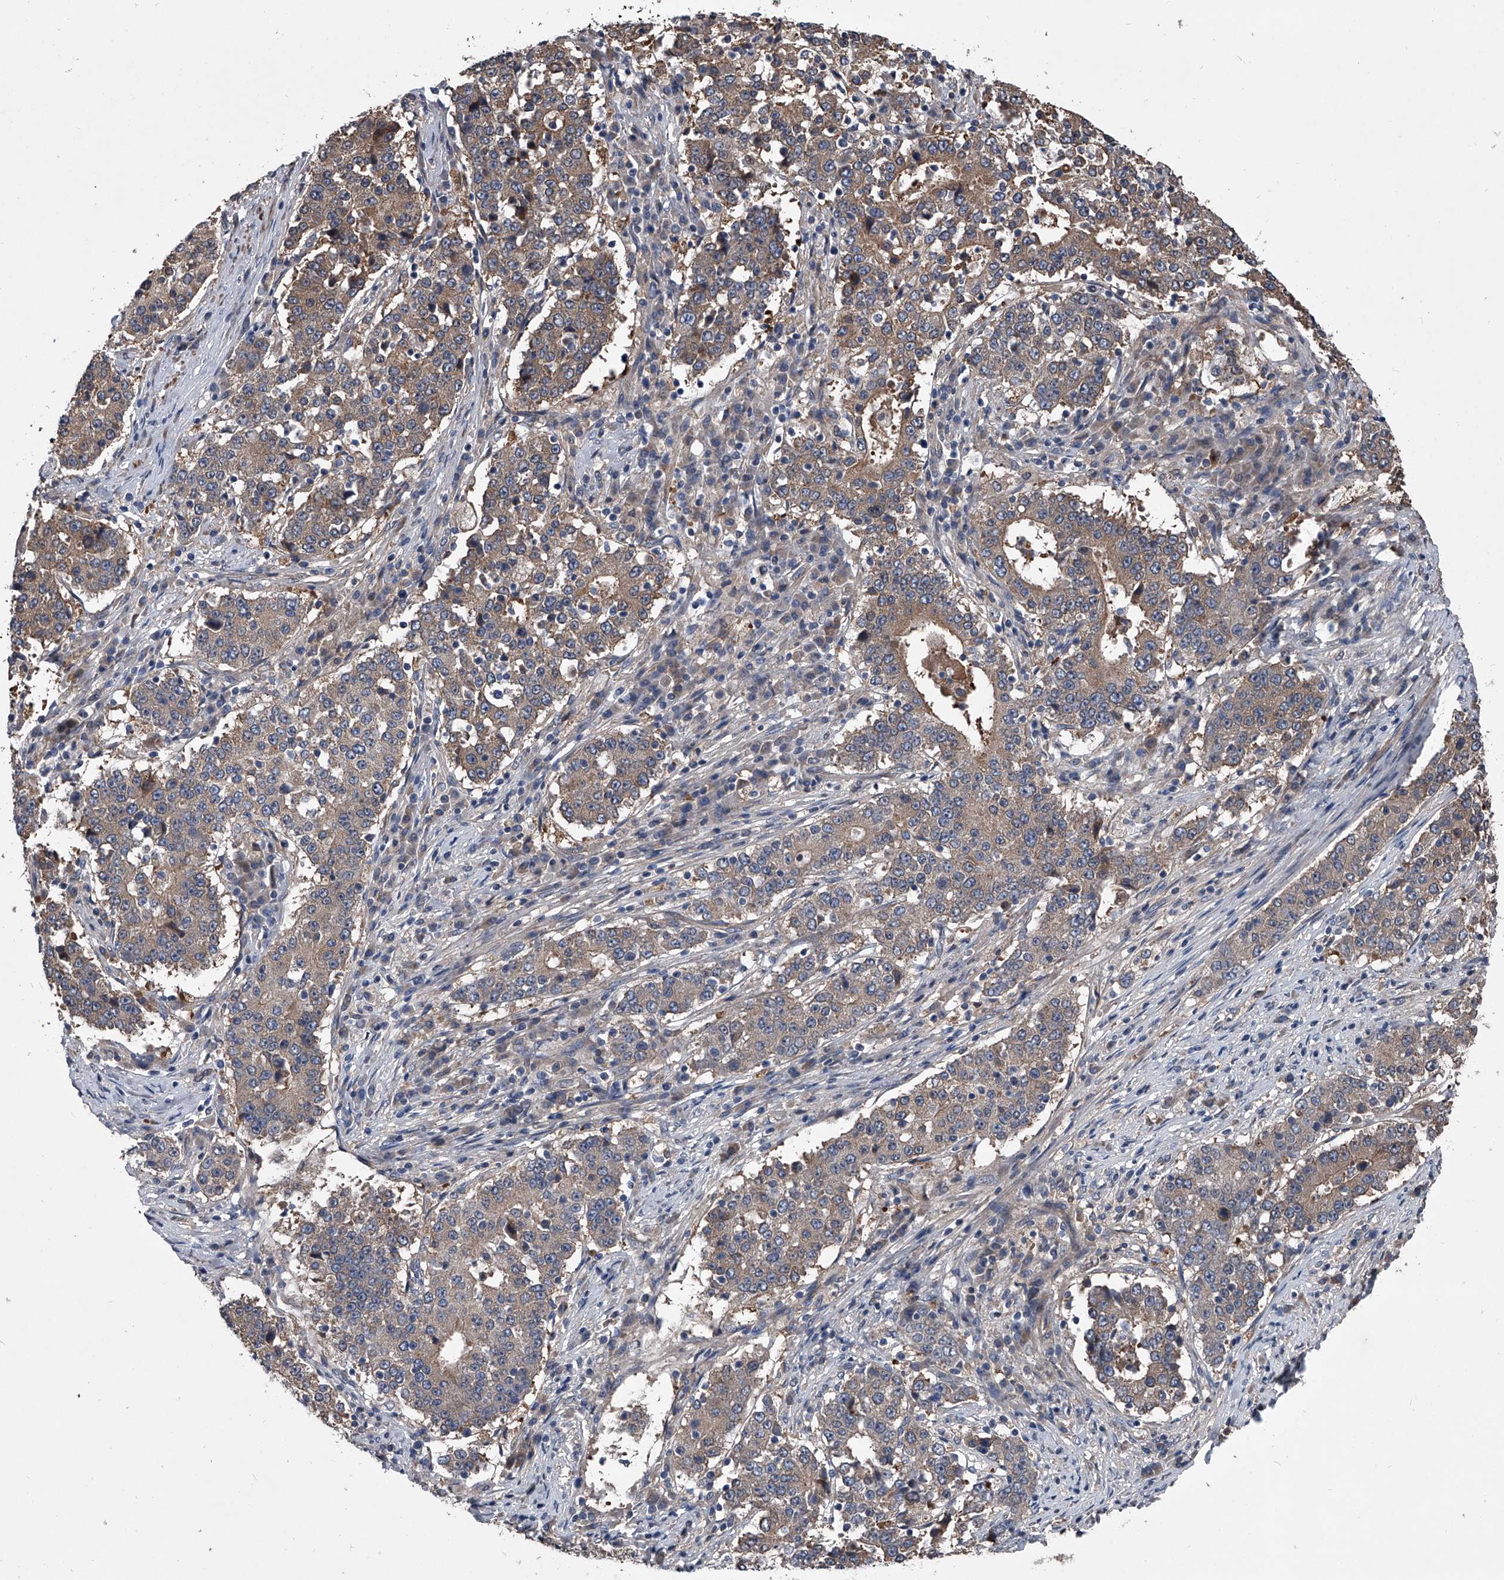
{"staining": {"intensity": "weak", "quantity": ">75%", "location": "cytoplasmic/membranous"}, "tissue": "stomach cancer", "cell_type": "Tumor cells", "image_type": "cancer", "snomed": [{"axis": "morphology", "description": "Adenocarcinoma, NOS"}, {"axis": "topography", "description": "Stomach"}], "caption": "Protein positivity by immunohistochemistry (IHC) shows weak cytoplasmic/membranous positivity in approximately >75% of tumor cells in adenocarcinoma (stomach). The protein is shown in brown color, while the nuclei are stained blue.", "gene": "KIF13A", "patient": {"sex": "male", "age": 59}}